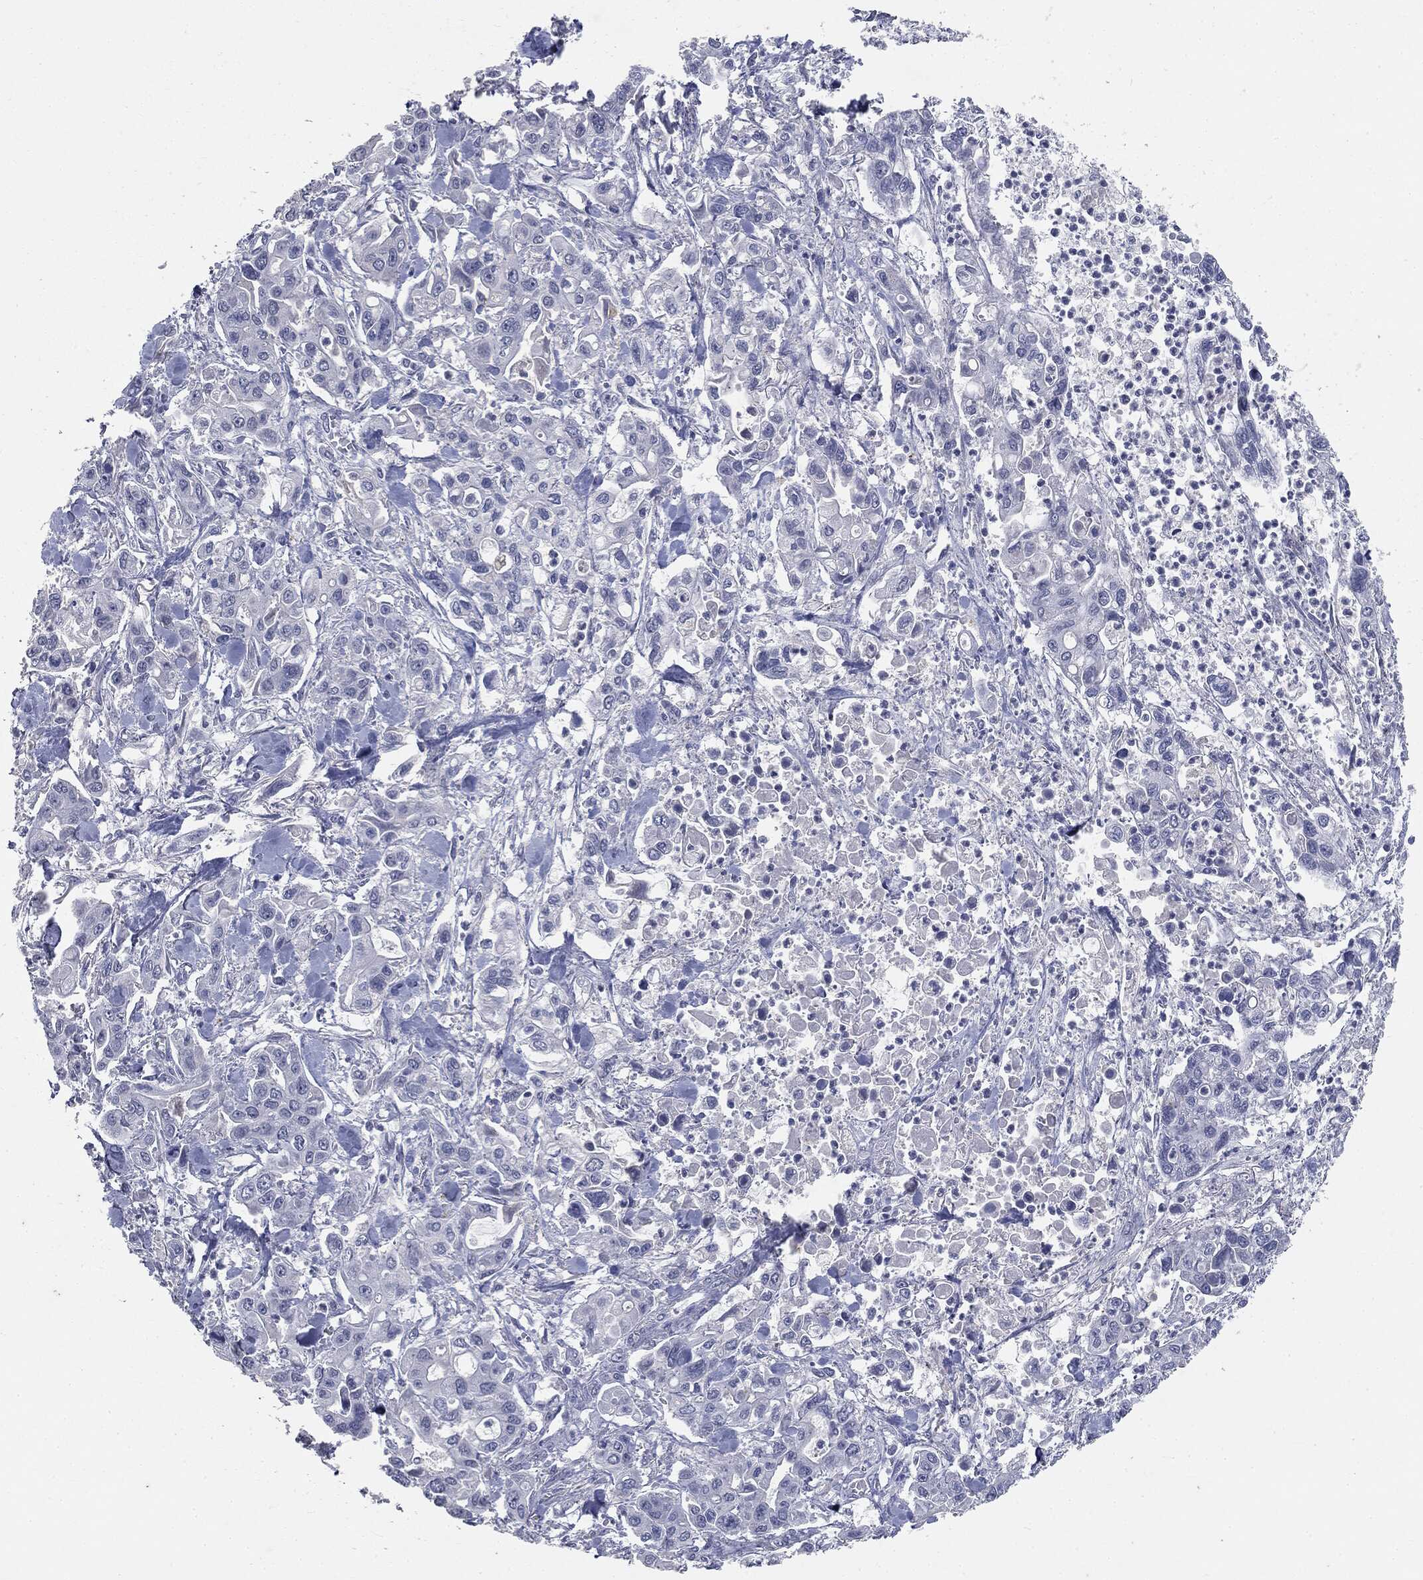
{"staining": {"intensity": "negative", "quantity": "none", "location": "none"}, "tissue": "pancreatic cancer", "cell_type": "Tumor cells", "image_type": "cancer", "snomed": [{"axis": "morphology", "description": "Adenocarcinoma, NOS"}, {"axis": "topography", "description": "Pancreas"}], "caption": "This is an immunohistochemistry (IHC) image of human pancreatic cancer. There is no expression in tumor cells.", "gene": "SLC2A2", "patient": {"sex": "male", "age": 62}}